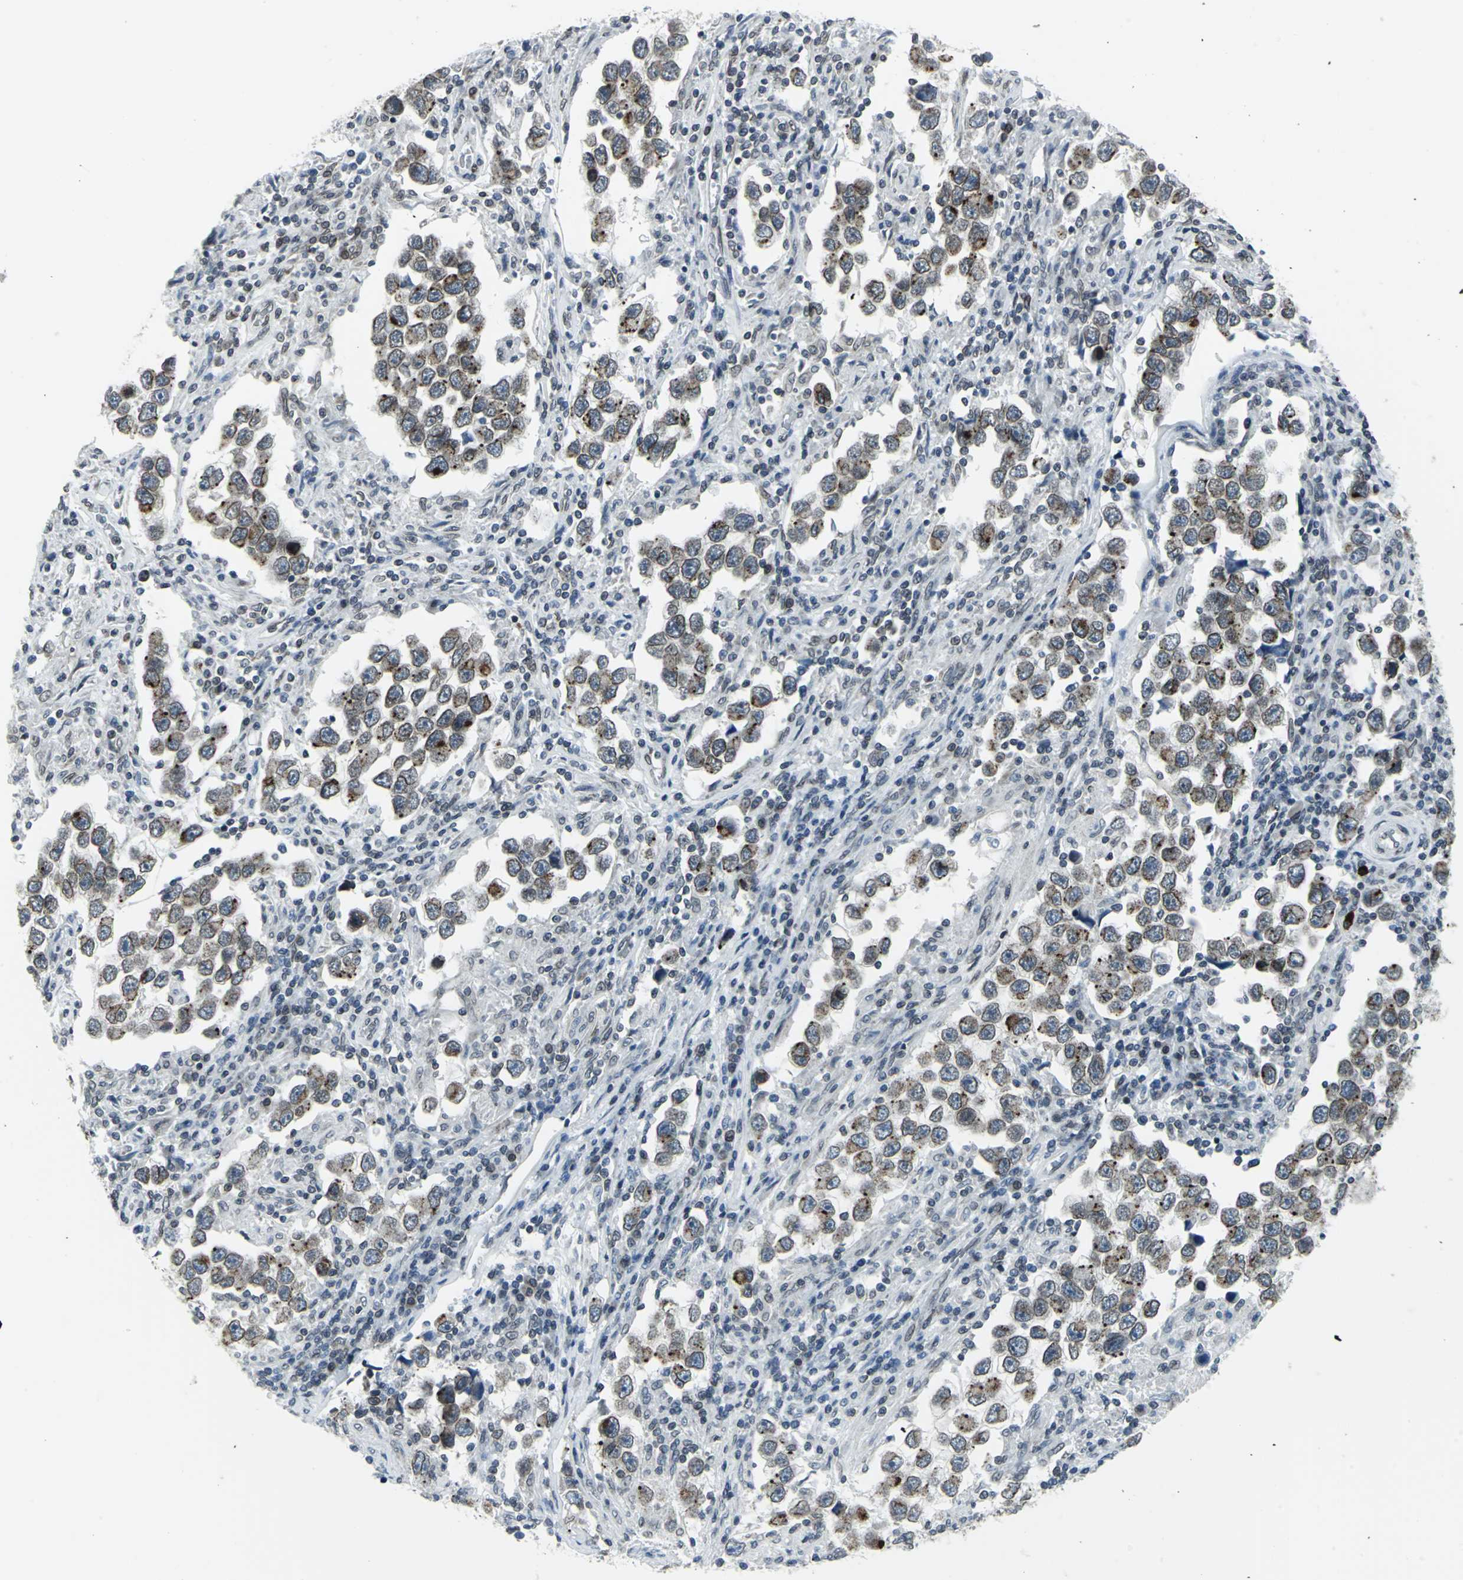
{"staining": {"intensity": "moderate", "quantity": ">75%", "location": "cytoplasmic/membranous,nuclear"}, "tissue": "testis cancer", "cell_type": "Tumor cells", "image_type": "cancer", "snomed": [{"axis": "morphology", "description": "Carcinoma, Embryonal, NOS"}, {"axis": "topography", "description": "Testis"}], "caption": "Immunohistochemical staining of human testis cancer demonstrates moderate cytoplasmic/membranous and nuclear protein positivity in about >75% of tumor cells.", "gene": "SNUPN", "patient": {"sex": "male", "age": 21}}